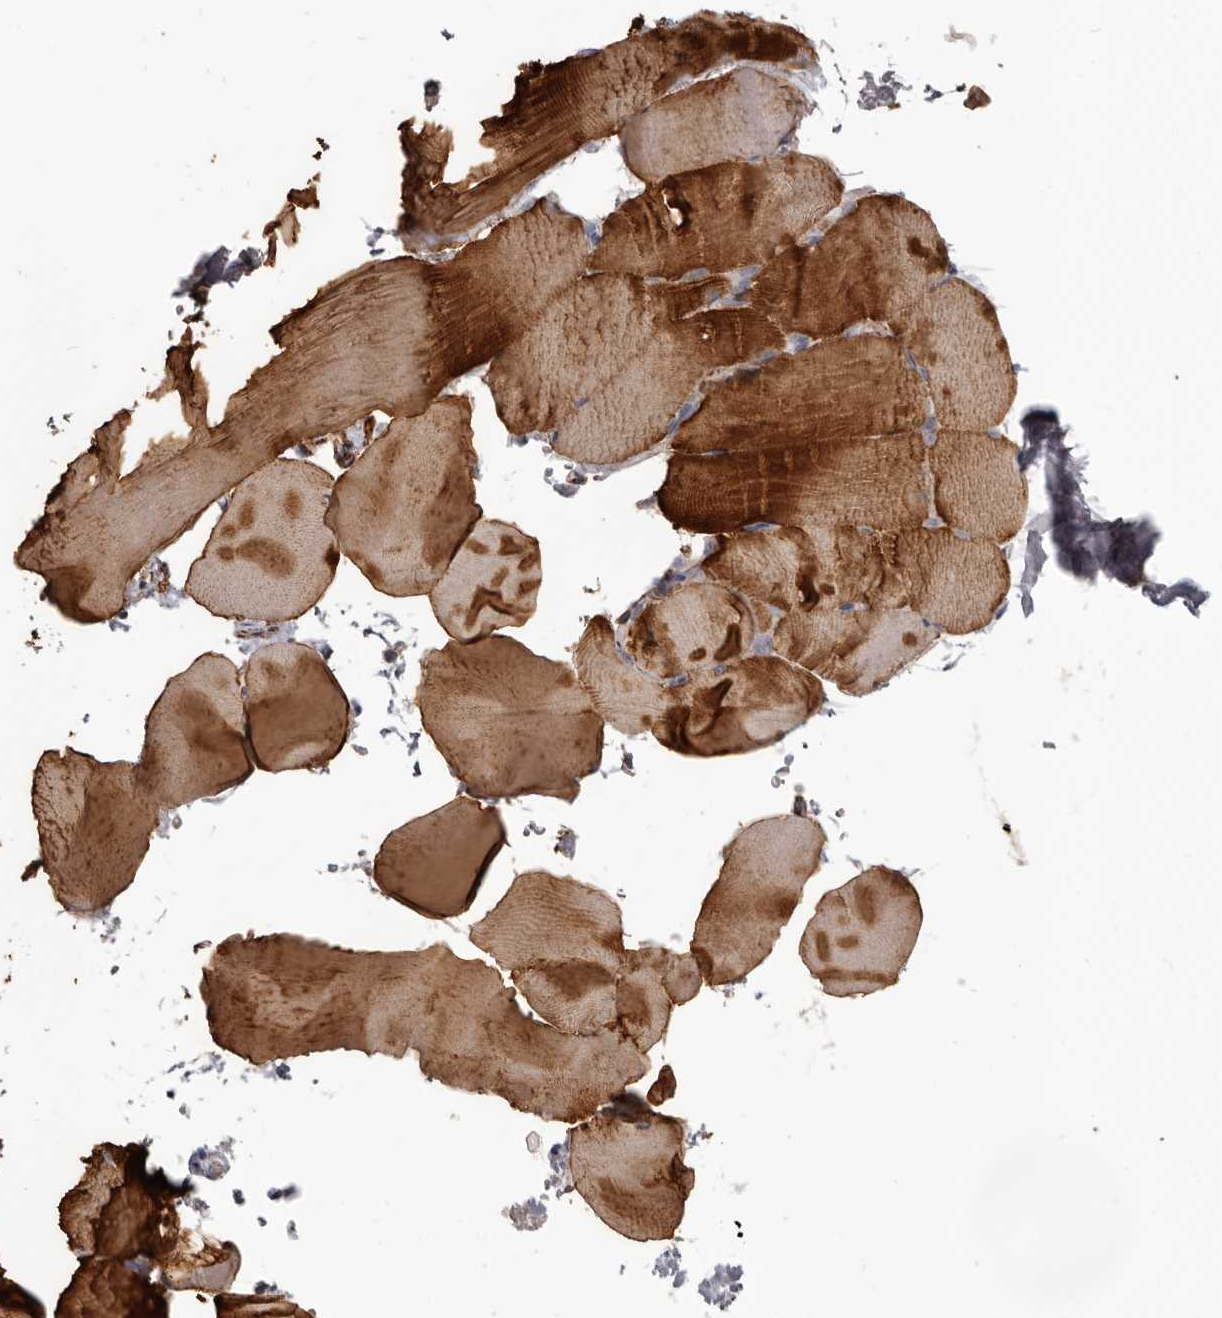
{"staining": {"intensity": "strong", "quantity": ">75%", "location": "cytoplasmic/membranous"}, "tissue": "skeletal muscle", "cell_type": "Myocytes", "image_type": "normal", "snomed": [{"axis": "morphology", "description": "Normal tissue, NOS"}, {"axis": "topography", "description": "Skeletal muscle"}, {"axis": "topography", "description": "Parathyroid gland"}], "caption": "Immunohistochemical staining of unremarkable human skeletal muscle reveals >75% levels of strong cytoplasmic/membranous protein staining in about >75% of myocytes.", "gene": "CGN", "patient": {"sex": "female", "age": 37}}